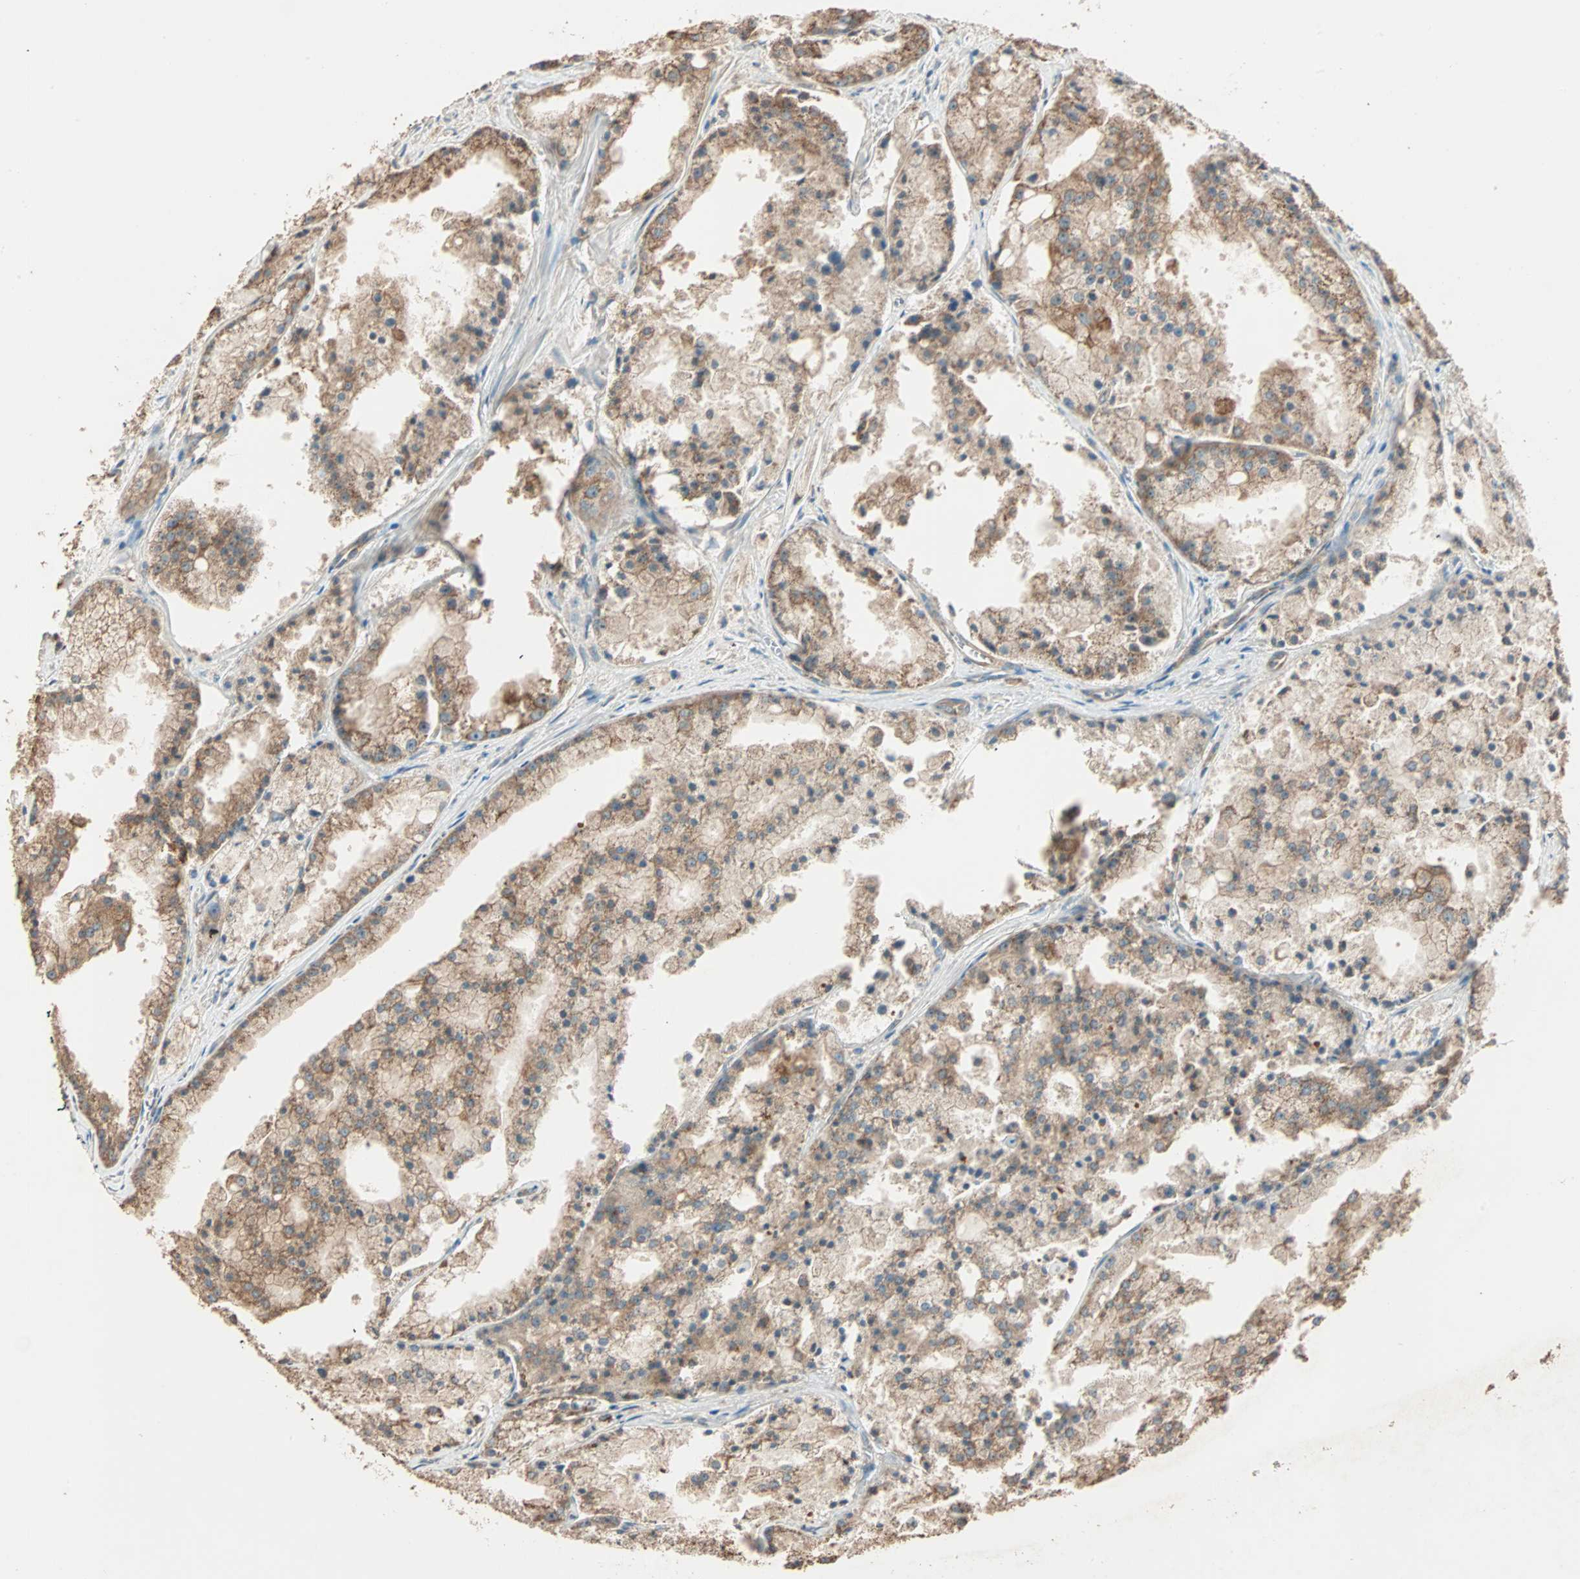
{"staining": {"intensity": "moderate", "quantity": ">75%", "location": "cytoplasmic/membranous"}, "tissue": "prostate cancer", "cell_type": "Tumor cells", "image_type": "cancer", "snomed": [{"axis": "morphology", "description": "Adenocarcinoma, Low grade"}, {"axis": "topography", "description": "Prostate"}], "caption": "The immunohistochemical stain shows moderate cytoplasmic/membranous positivity in tumor cells of prostate low-grade adenocarcinoma tissue.", "gene": "EIF4G2", "patient": {"sex": "male", "age": 64}}